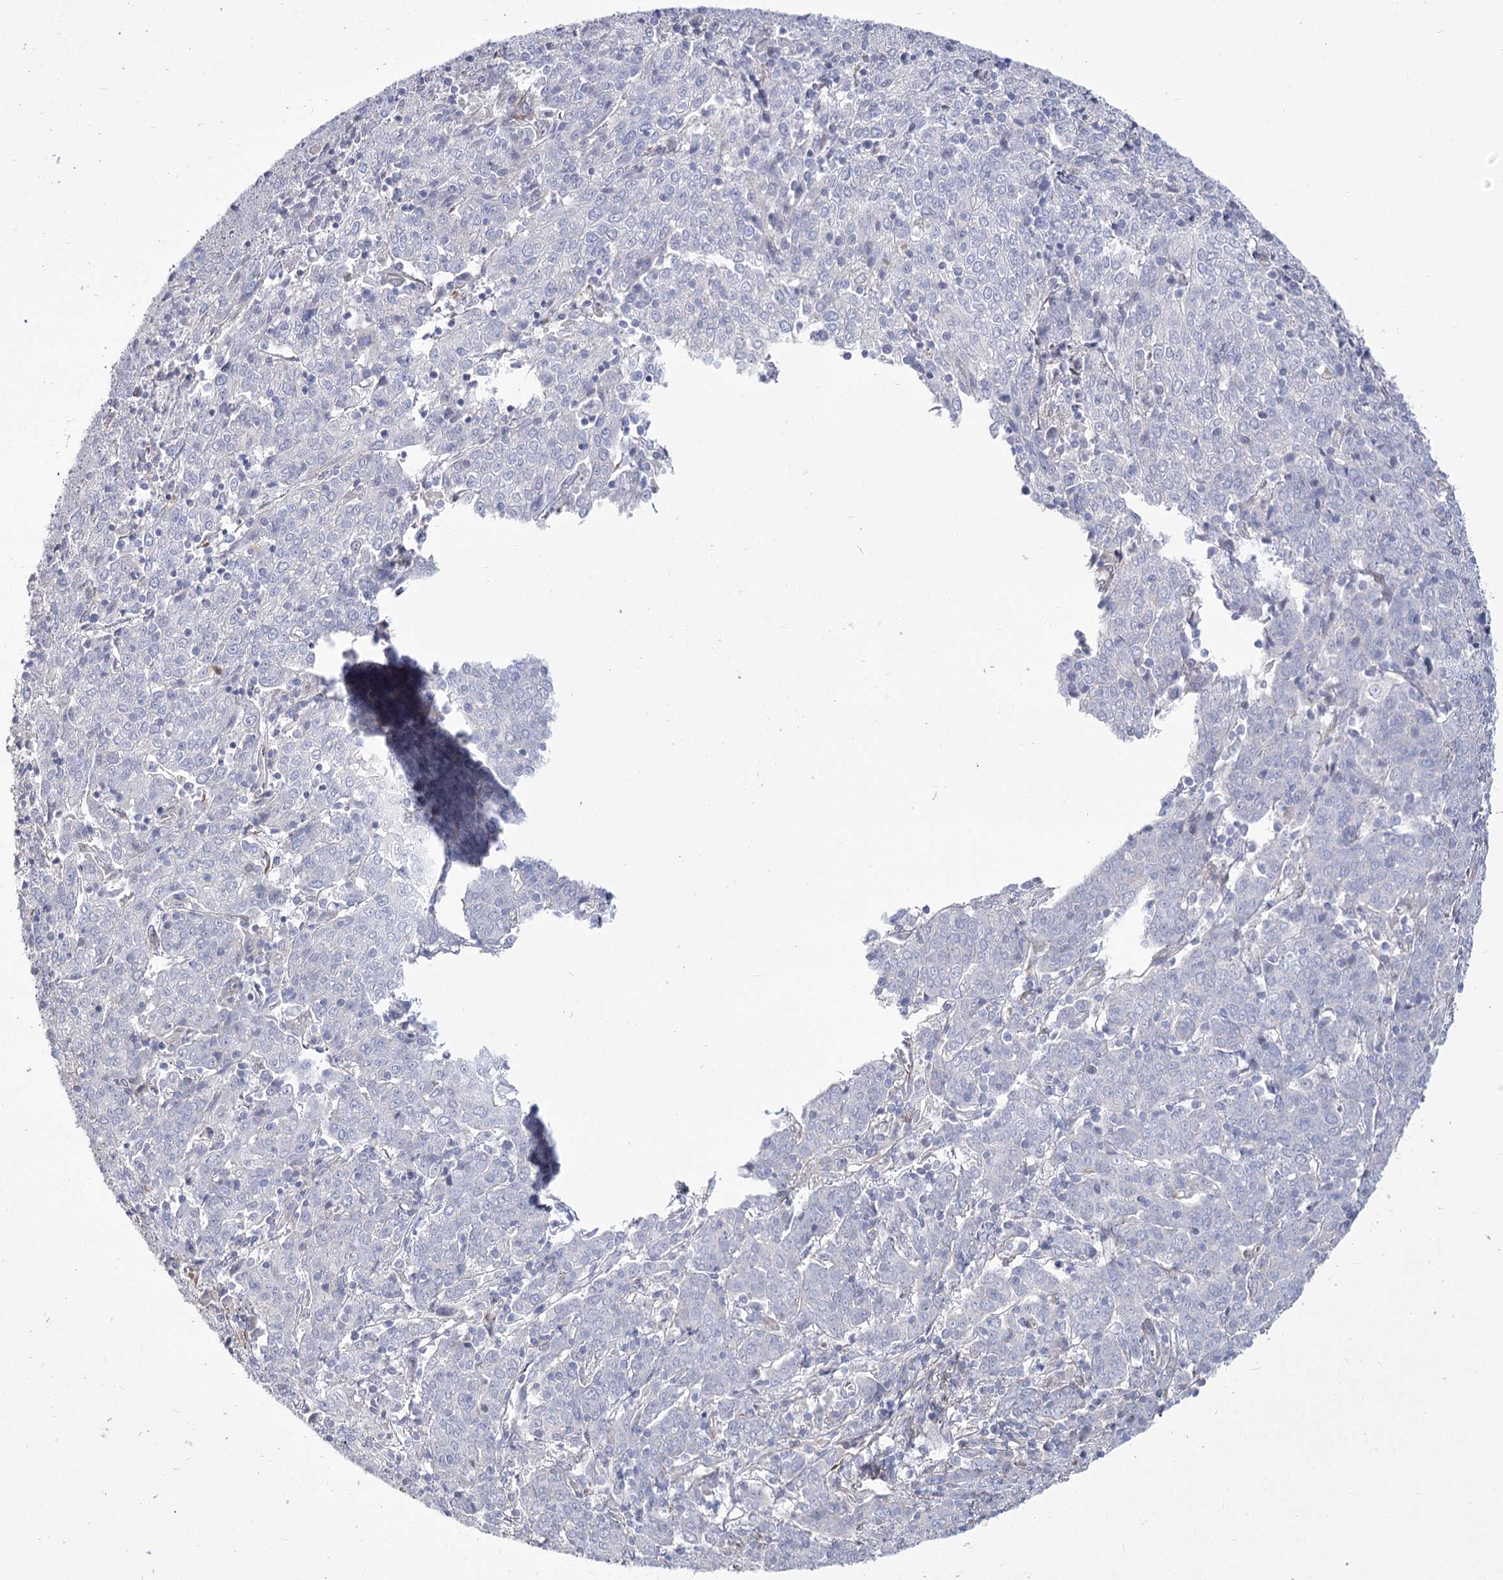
{"staining": {"intensity": "negative", "quantity": "none", "location": "none"}, "tissue": "cervical cancer", "cell_type": "Tumor cells", "image_type": "cancer", "snomed": [{"axis": "morphology", "description": "Squamous cell carcinoma, NOS"}, {"axis": "topography", "description": "Cervix"}], "caption": "This image is of cervical cancer stained with immunohistochemistry (IHC) to label a protein in brown with the nuclei are counter-stained blue. There is no expression in tumor cells.", "gene": "ME3", "patient": {"sex": "female", "age": 67}}